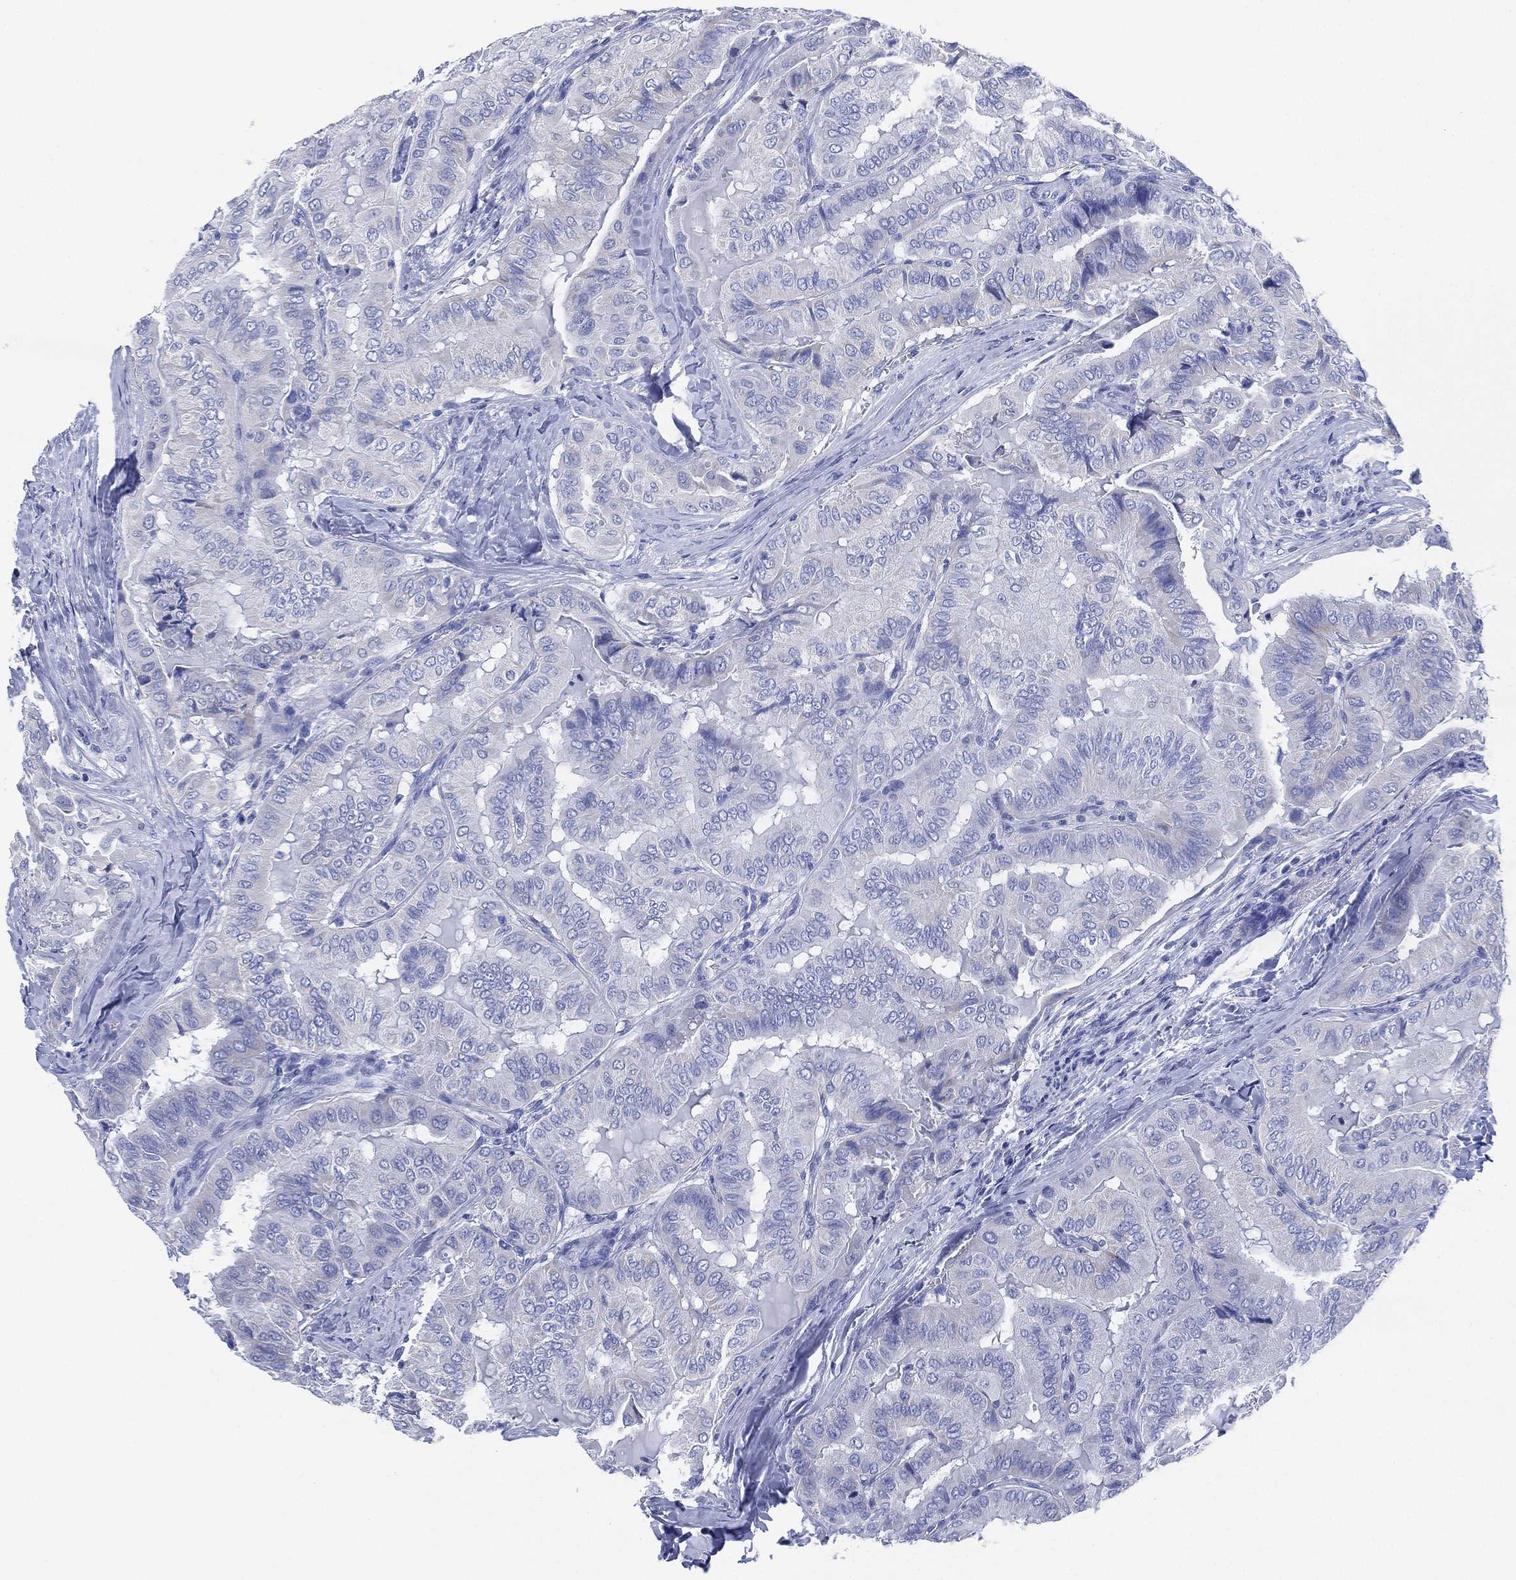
{"staining": {"intensity": "negative", "quantity": "none", "location": "none"}, "tissue": "thyroid cancer", "cell_type": "Tumor cells", "image_type": "cancer", "snomed": [{"axis": "morphology", "description": "Papillary adenocarcinoma, NOS"}, {"axis": "topography", "description": "Thyroid gland"}], "caption": "The histopathology image displays no staining of tumor cells in papillary adenocarcinoma (thyroid).", "gene": "SLC9C2", "patient": {"sex": "female", "age": 68}}